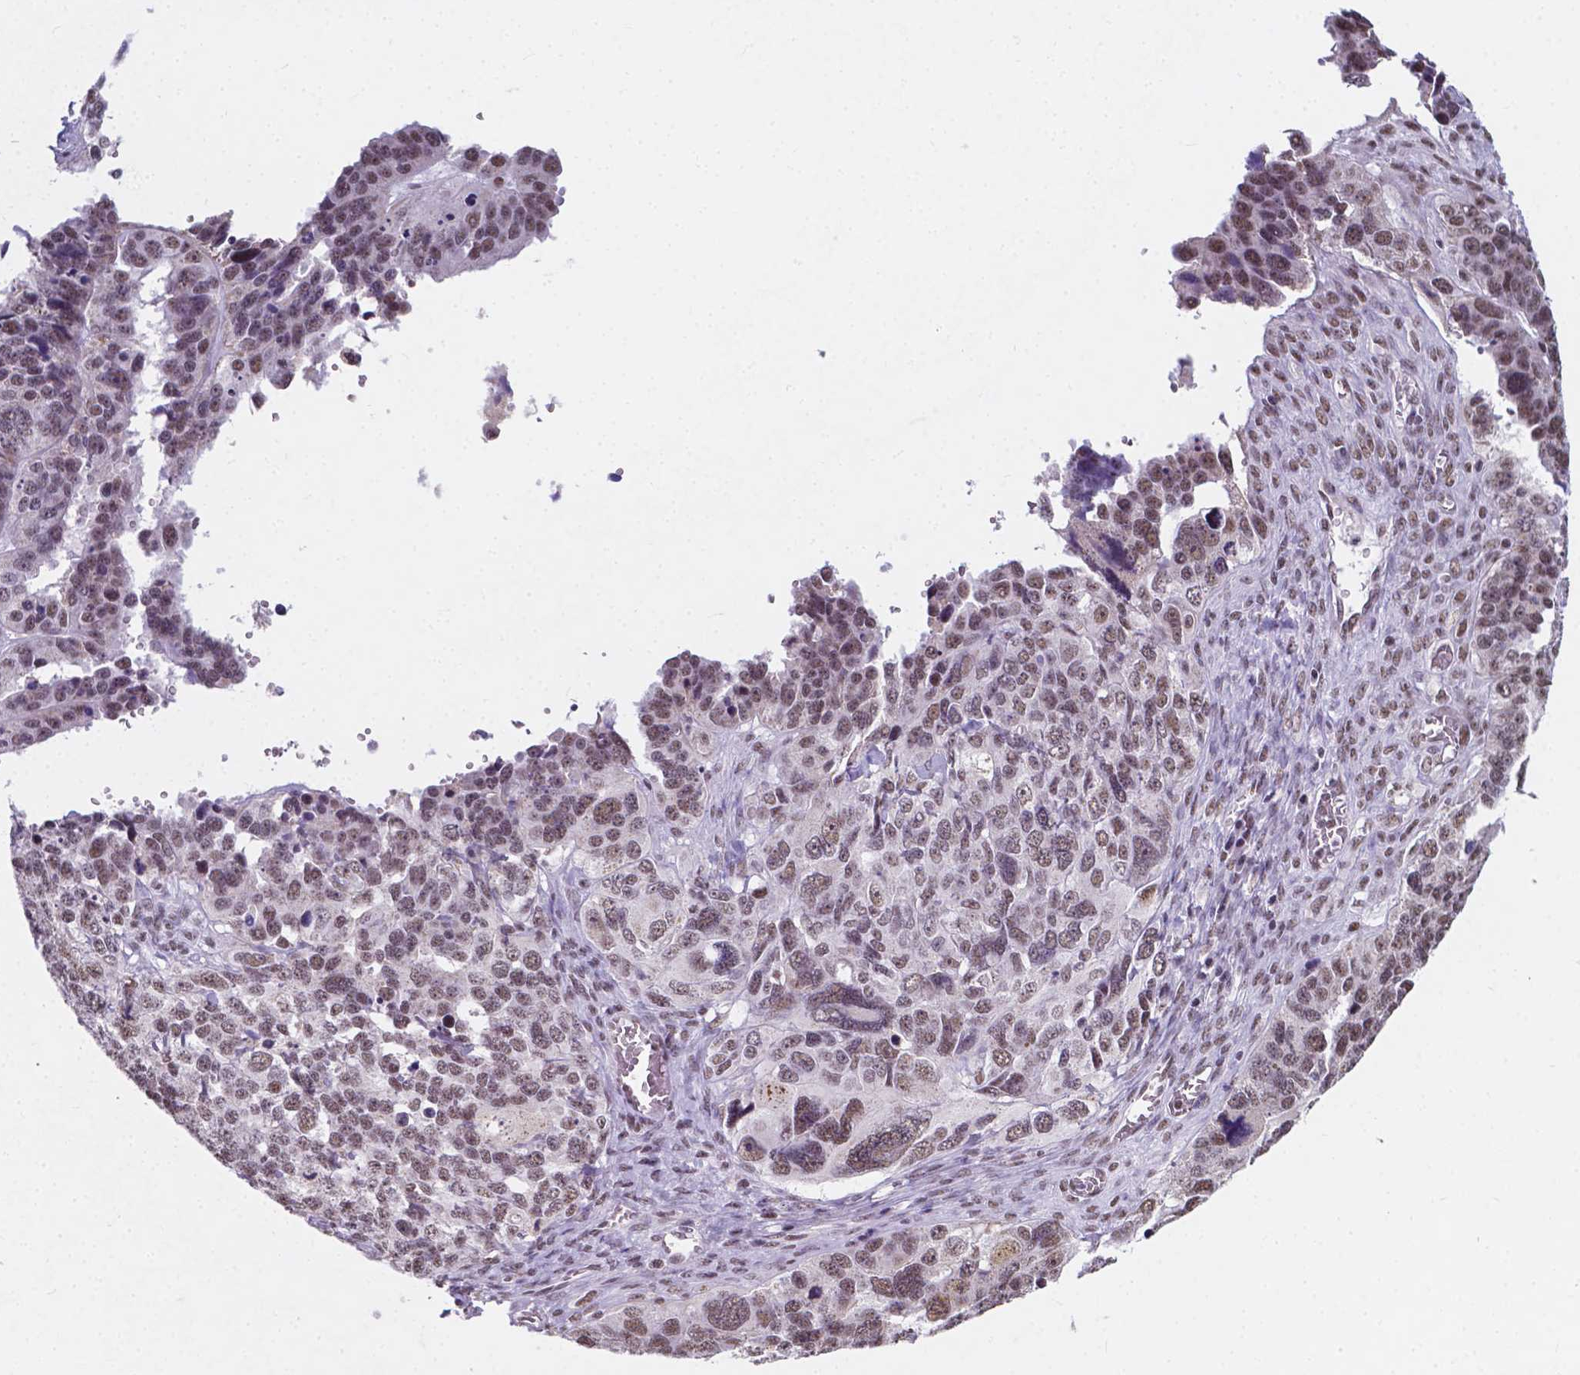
{"staining": {"intensity": "moderate", "quantity": "25%-75%", "location": "nuclear"}, "tissue": "ovarian cancer", "cell_type": "Tumor cells", "image_type": "cancer", "snomed": [{"axis": "morphology", "description": "Cystadenocarcinoma, serous, NOS"}, {"axis": "topography", "description": "Ovary"}], "caption": "Protein staining displays moderate nuclear positivity in about 25%-75% of tumor cells in ovarian cancer (serous cystadenocarcinoma). Nuclei are stained in blue.", "gene": "BCAS2", "patient": {"sex": "female", "age": 76}}